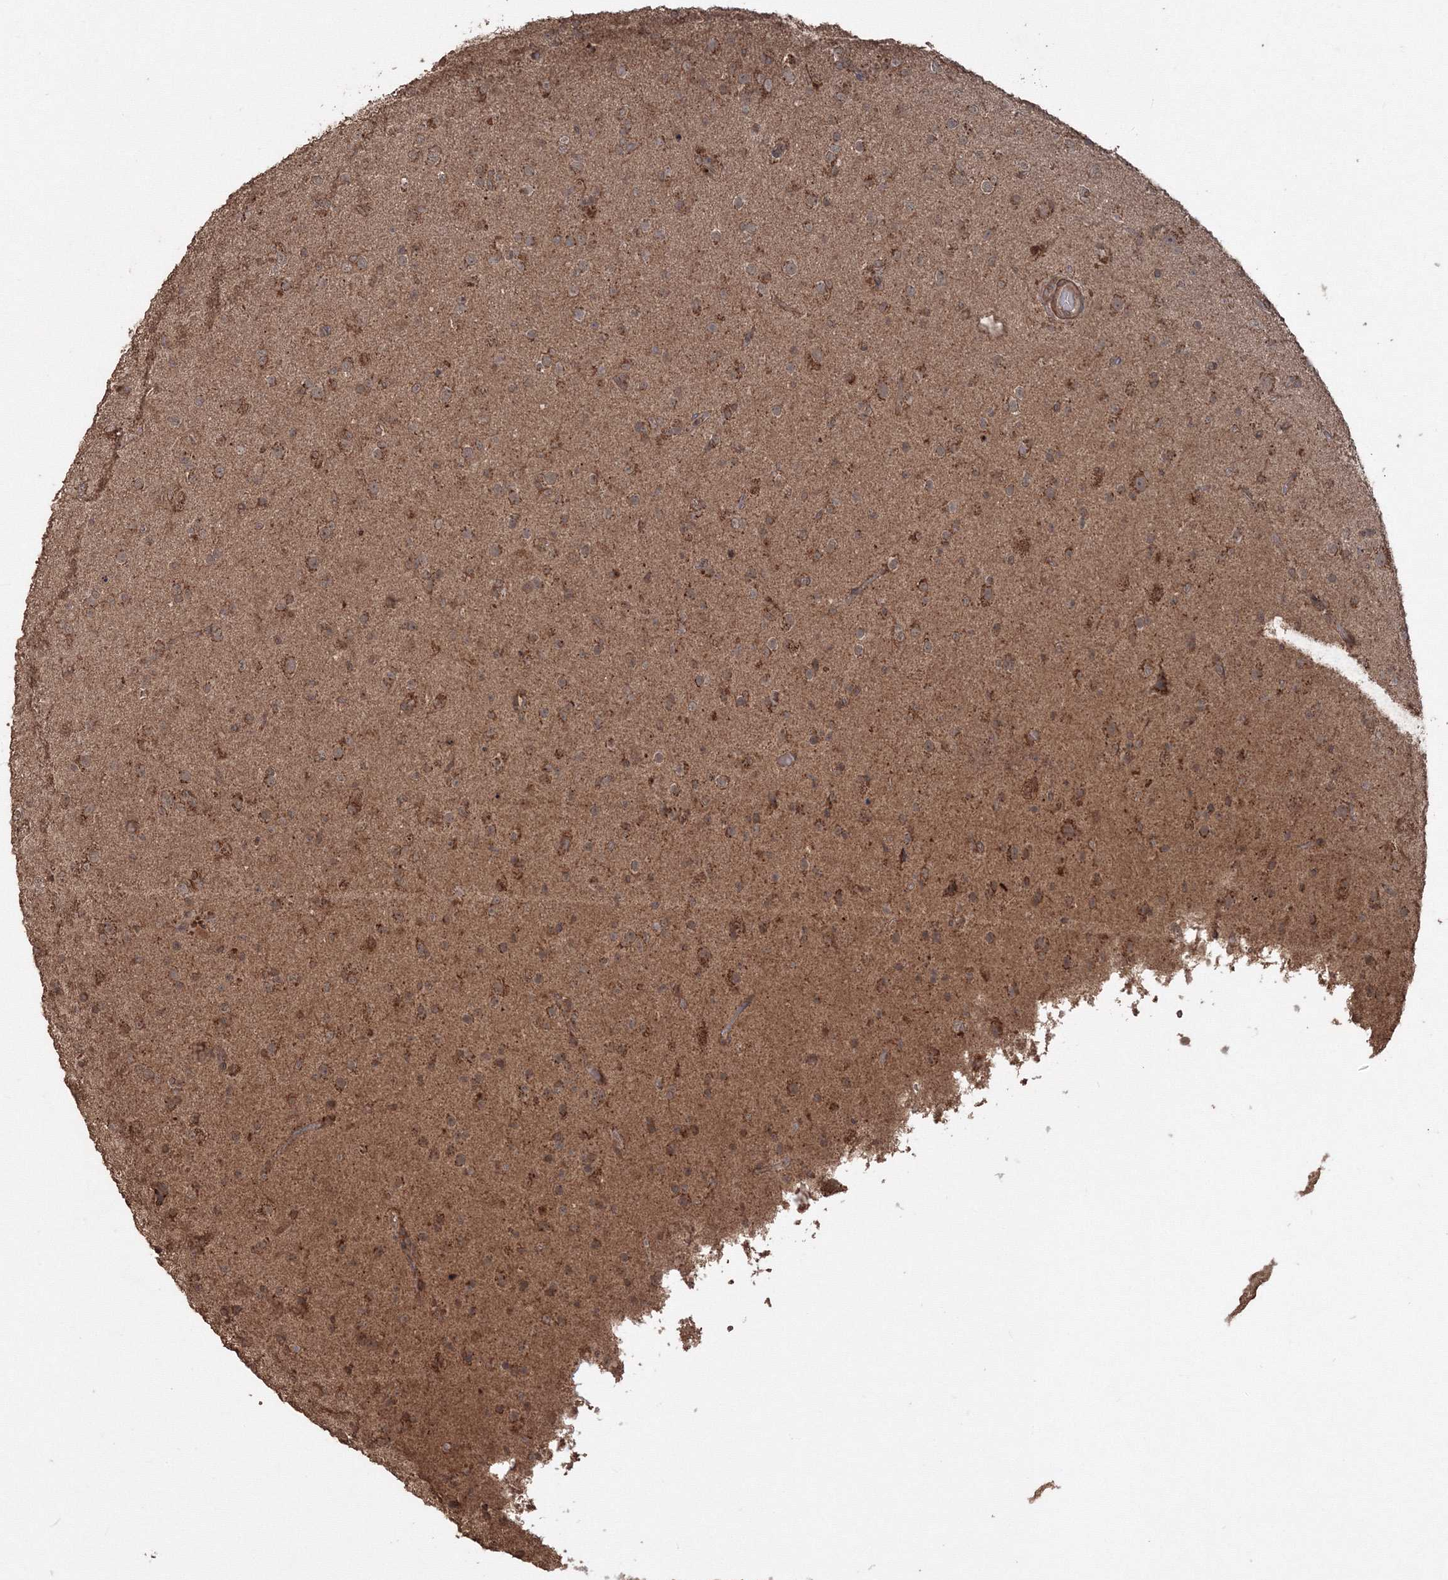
{"staining": {"intensity": "moderate", "quantity": "25%-75%", "location": "cytoplasmic/membranous"}, "tissue": "glioma", "cell_type": "Tumor cells", "image_type": "cancer", "snomed": [{"axis": "morphology", "description": "Glioma, malignant, Low grade"}, {"axis": "topography", "description": "Brain"}], "caption": "This is a histology image of immunohistochemistry (IHC) staining of glioma, which shows moderate positivity in the cytoplasmic/membranous of tumor cells.", "gene": "CCDC122", "patient": {"sex": "male", "age": 65}}